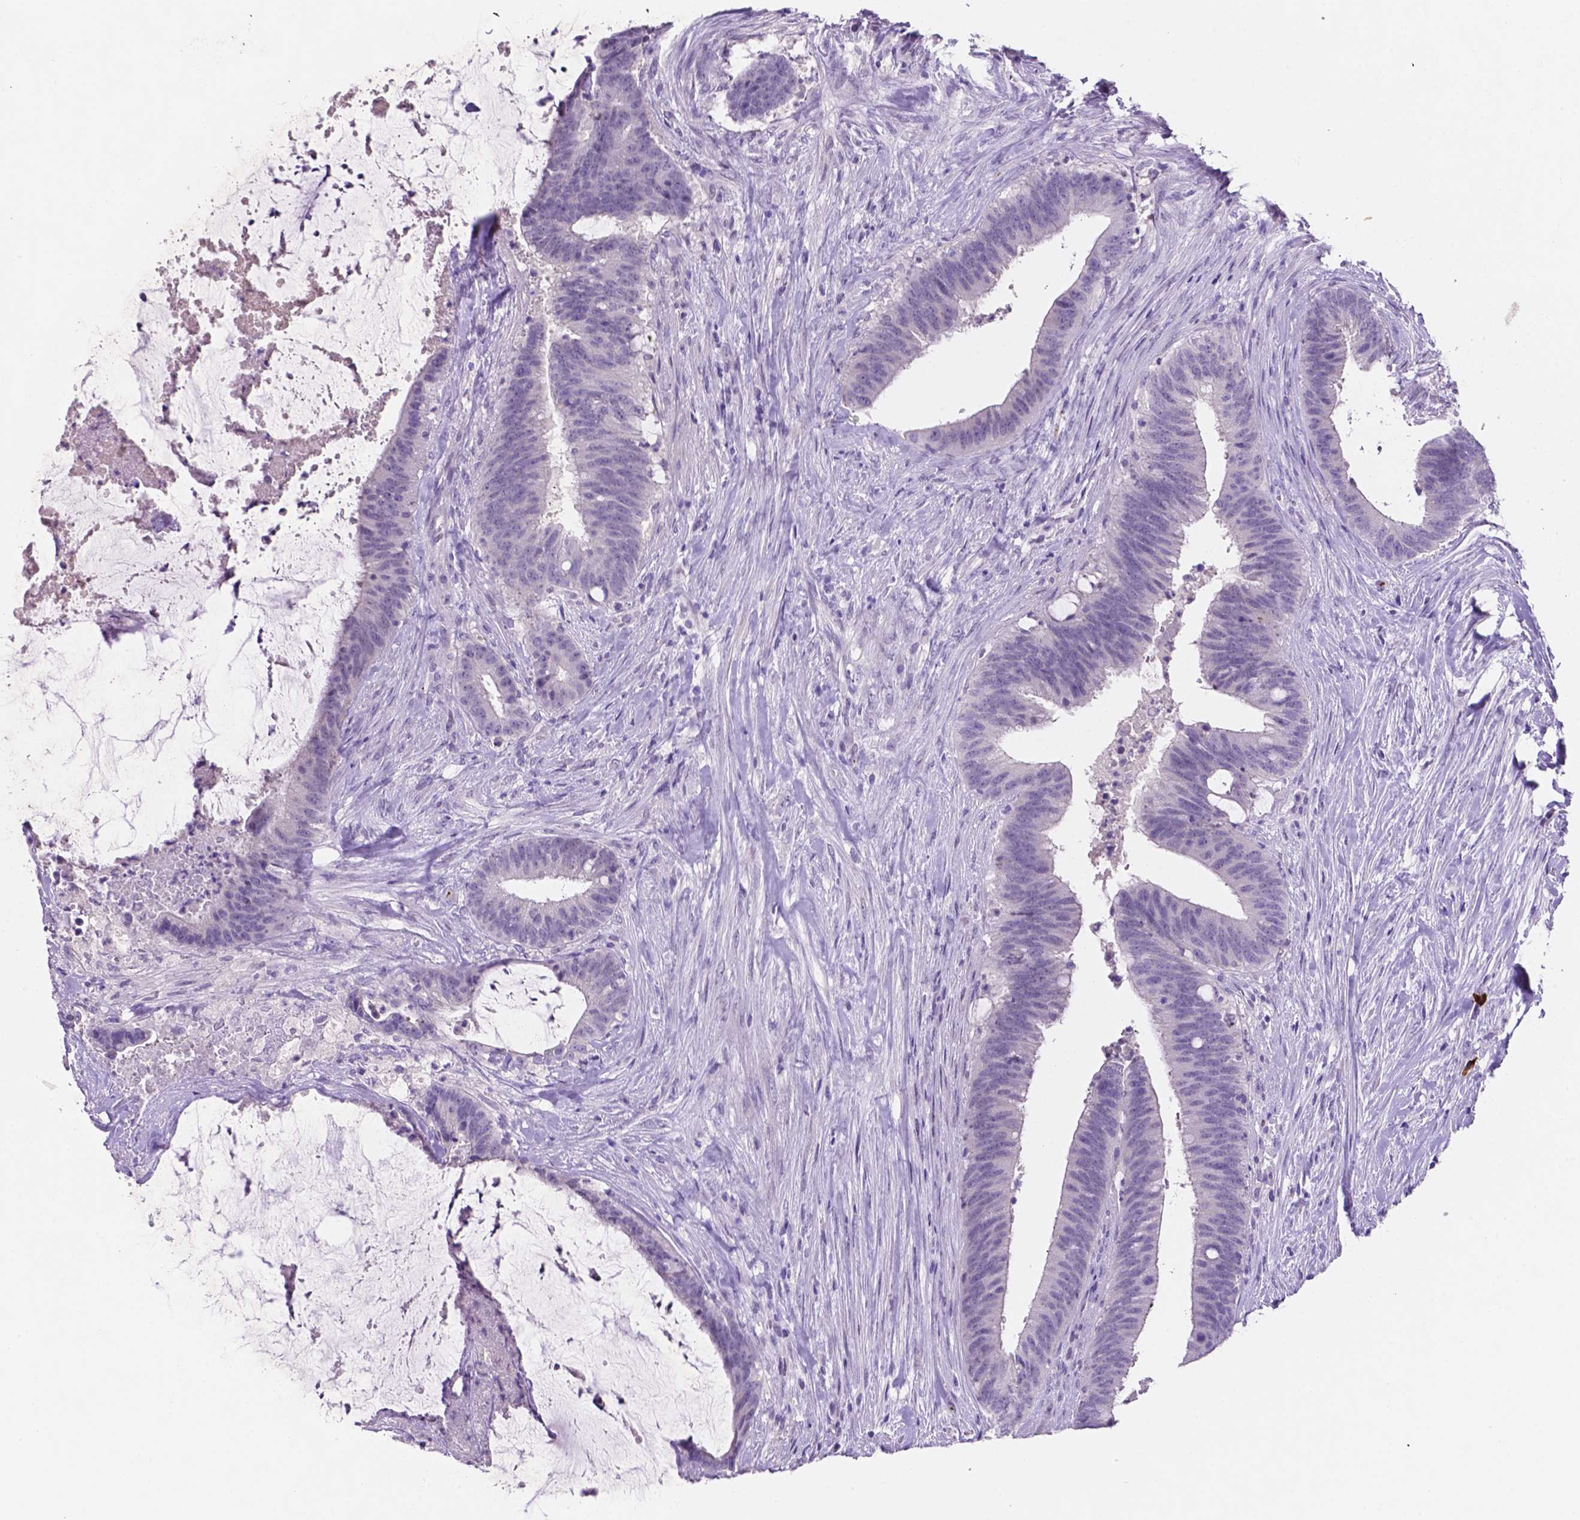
{"staining": {"intensity": "negative", "quantity": "none", "location": "none"}, "tissue": "colorectal cancer", "cell_type": "Tumor cells", "image_type": "cancer", "snomed": [{"axis": "morphology", "description": "Adenocarcinoma, NOS"}, {"axis": "topography", "description": "Colon"}], "caption": "Human adenocarcinoma (colorectal) stained for a protein using immunohistochemistry (IHC) exhibits no positivity in tumor cells.", "gene": "EBLN2", "patient": {"sex": "female", "age": 43}}